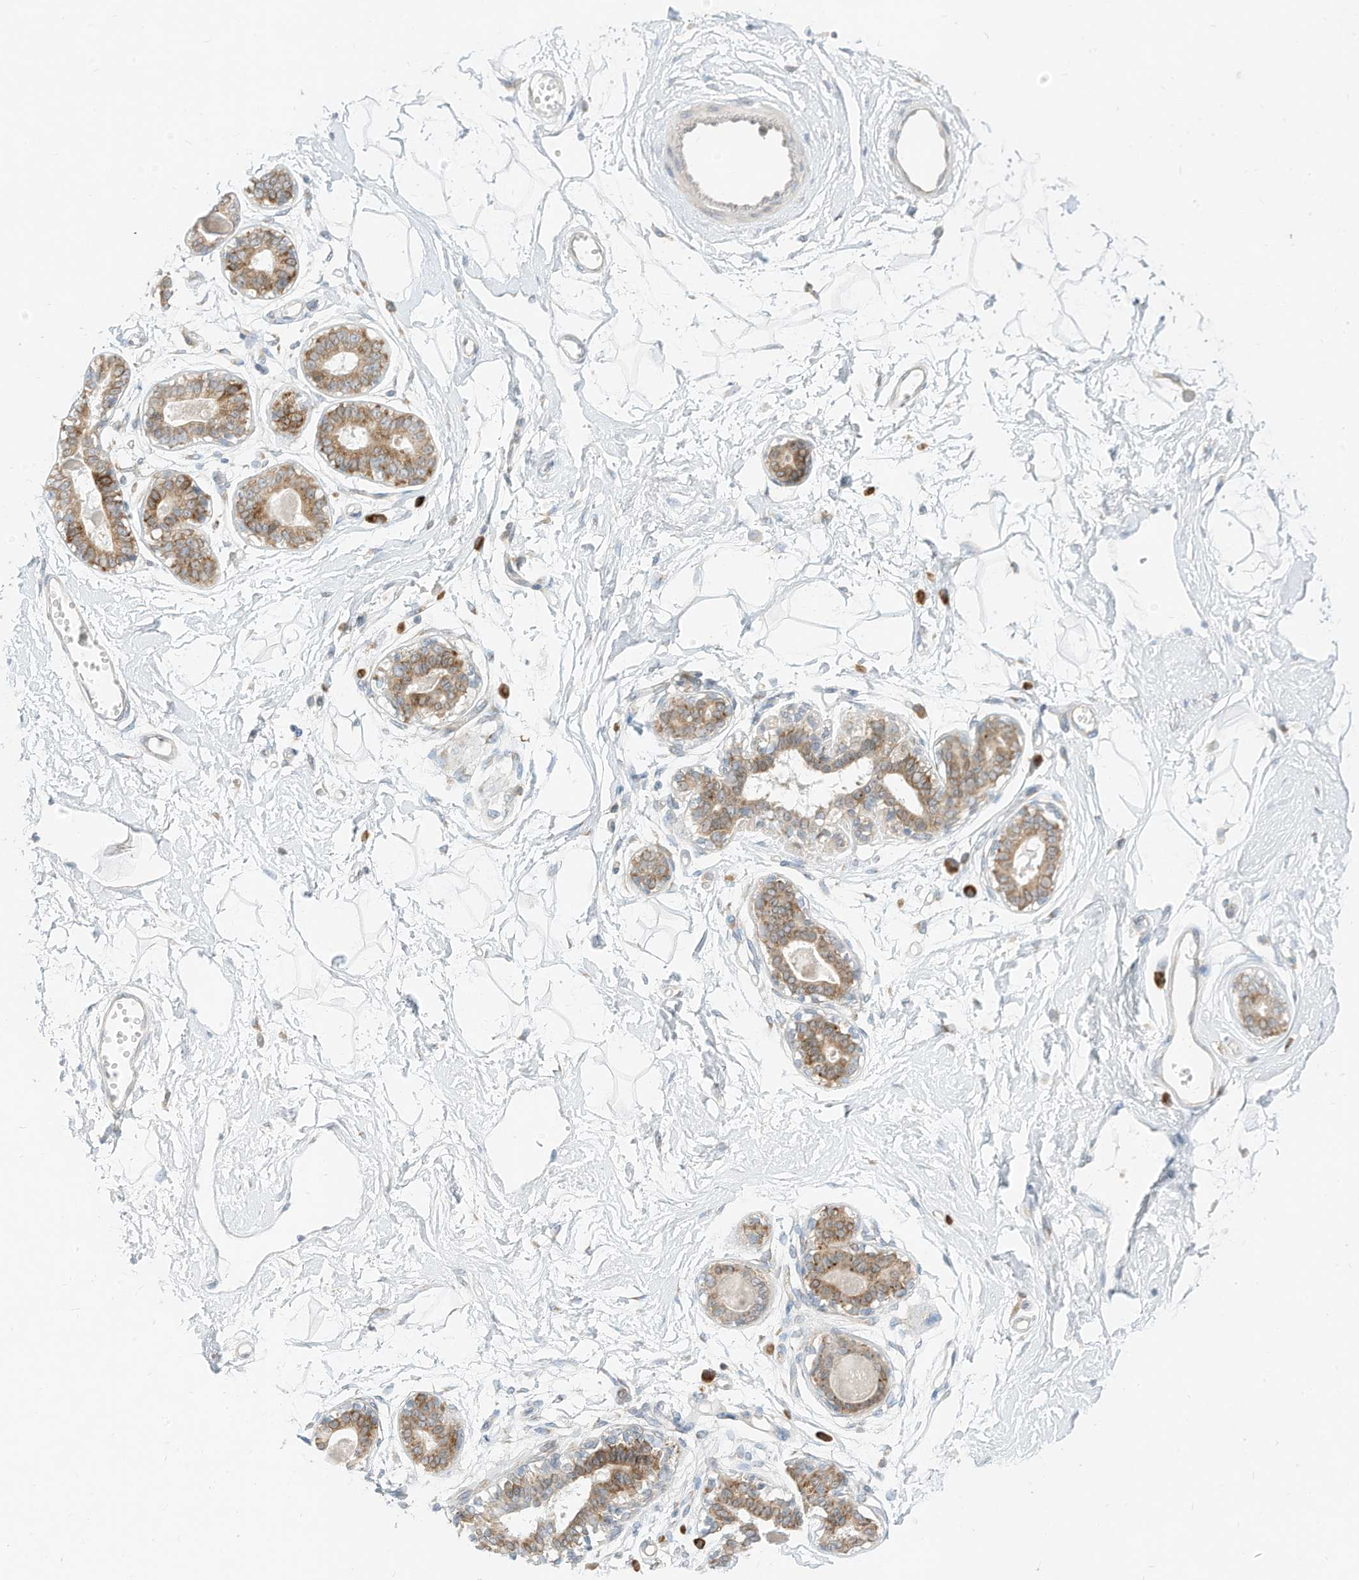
{"staining": {"intensity": "negative", "quantity": "none", "location": "none"}, "tissue": "breast", "cell_type": "Adipocytes", "image_type": "normal", "snomed": [{"axis": "morphology", "description": "Normal tissue, NOS"}, {"axis": "topography", "description": "Breast"}], "caption": "This is an IHC micrograph of benign human breast. There is no positivity in adipocytes.", "gene": "STT3A", "patient": {"sex": "female", "age": 45}}